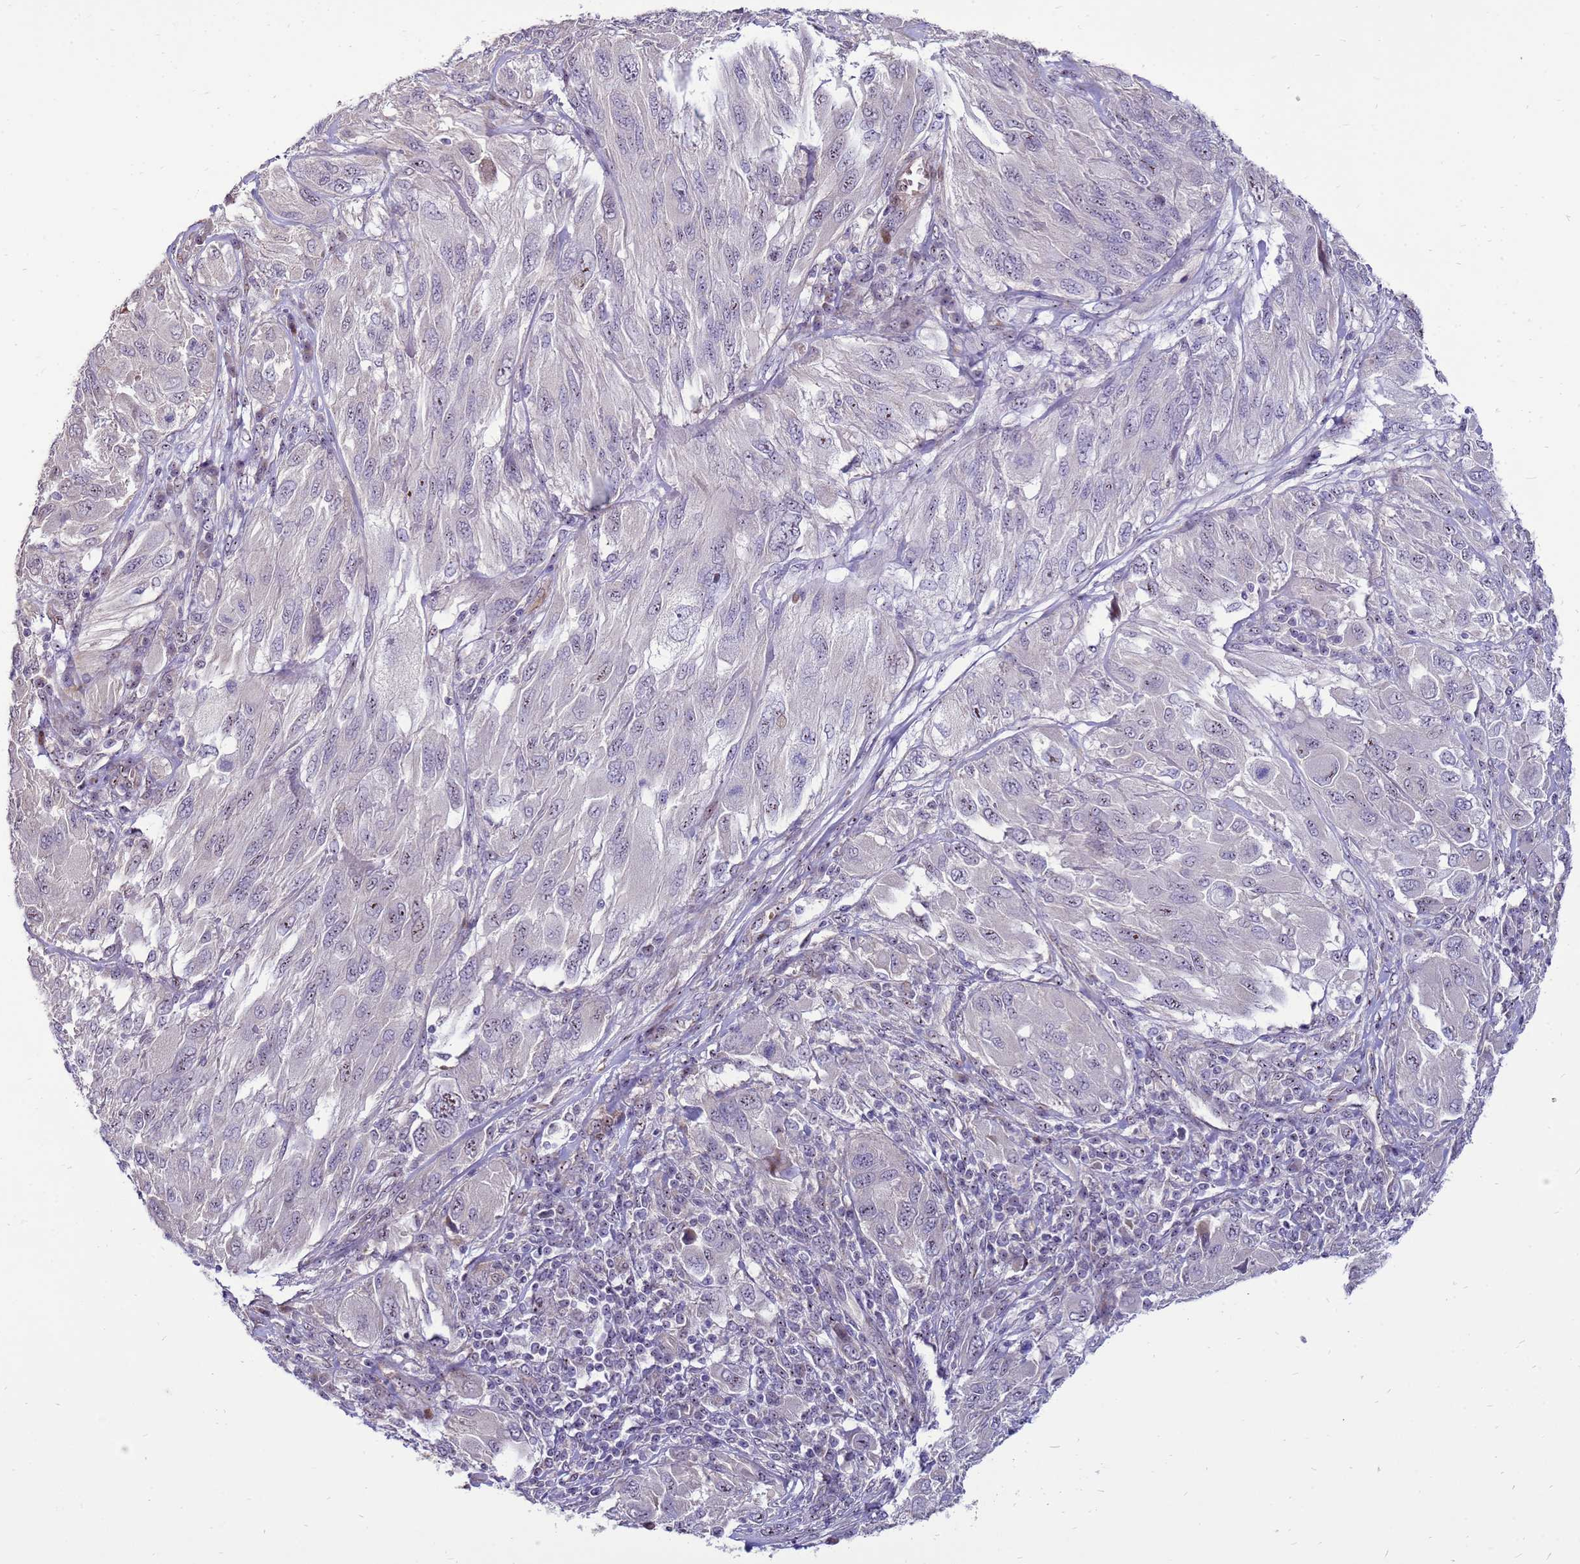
{"staining": {"intensity": "negative", "quantity": "none", "location": "none"}, "tissue": "melanoma", "cell_type": "Tumor cells", "image_type": "cancer", "snomed": [{"axis": "morphology", "description": "Malignant melanoma, NOS"}, {"axis": "topography", "description": "Skin"}], "caption": "This histopathology image is of malignant melanoma stained with immunohistochemistry (IHC) to label a protein in brown with the nuclei are counter-stained blue. There is no expression in tumor cells.", "gene": "RSPO1", "patient": {"sex": "female", "age": 91}}